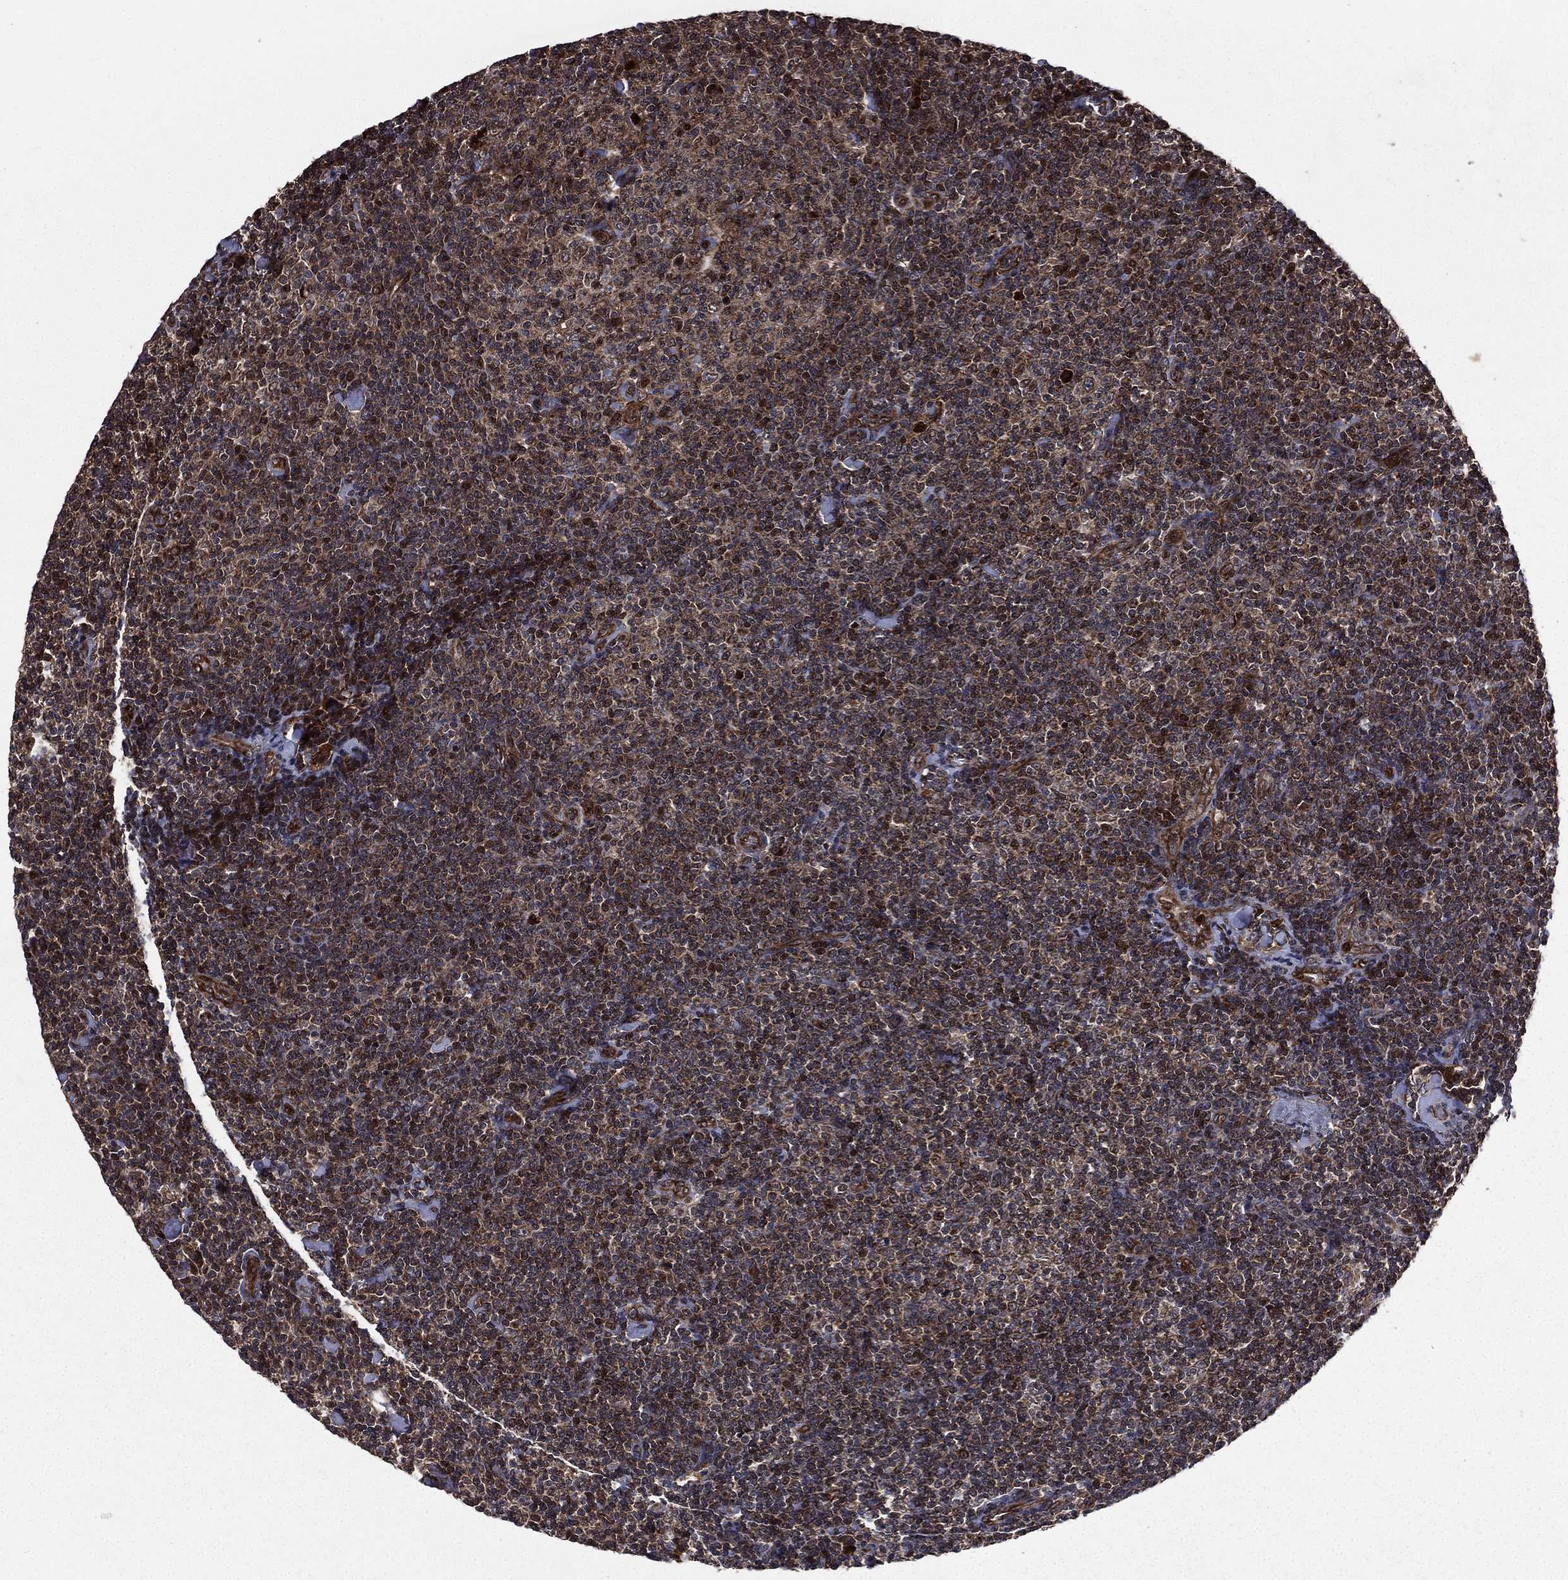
{"staining": {"intensity": "moderate", "quantity": "<25%", "location": "cytoplasmic/membranous,nuclear"}, "tissue": "lymphoma", "cell_type": "Tumor cells", "image_type": "cancer", "snomed": [{"axis": "morphology", "description": "Malignant lymphoma, non-Hodgkin's type, Low grade"}, {"axis": "topography", "description": "Lymph node"}], "caption": "Moderate cytoplasmic/membranous and nuclear expression for a protein is appreciated in about <25% of tumor cells of malignant lymphoma, non-Hodgkin's type (low-grade) using IHC.", "gene": "LENG8", "patient": {"sex": "male", "age": 81}}